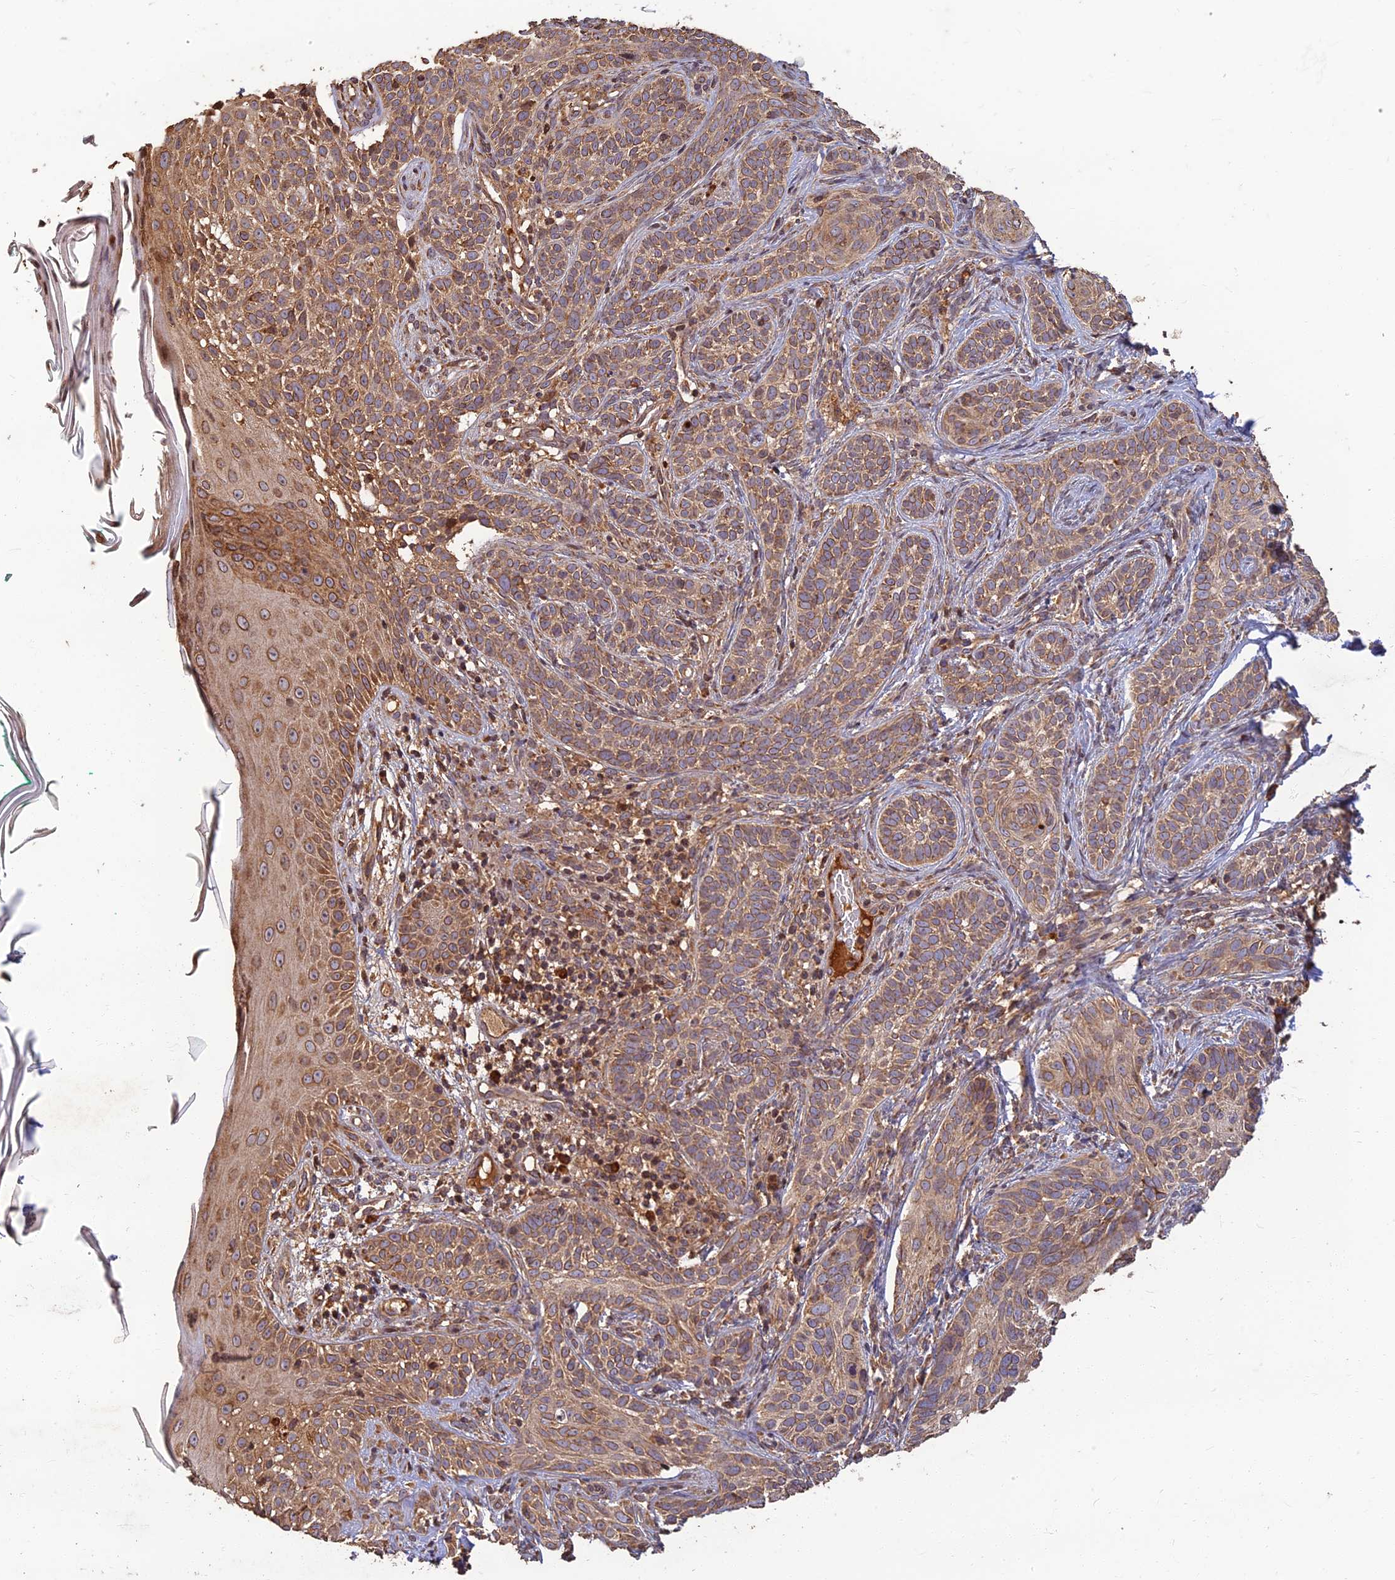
{"staining": {"intensity": "moderate", "quantity": ">75%", "location": "cytoplasmic/membranous"}, "tissue": "skin cancer", "cell_type": "Tumor cells", "image_type": "cancer", "snomed": [{"axis": "morphology", "description": "Basal cell carcinoma"}, {"axis": "topography", "description": "Skin"}], "caption": "A micrograph of skin cancer stained for a protein reveals moderate cytoplasmic/membranous brown staining in tumor cells.", "gene": "CORO1C", "patient": {"sex": "male", "age": 71}}